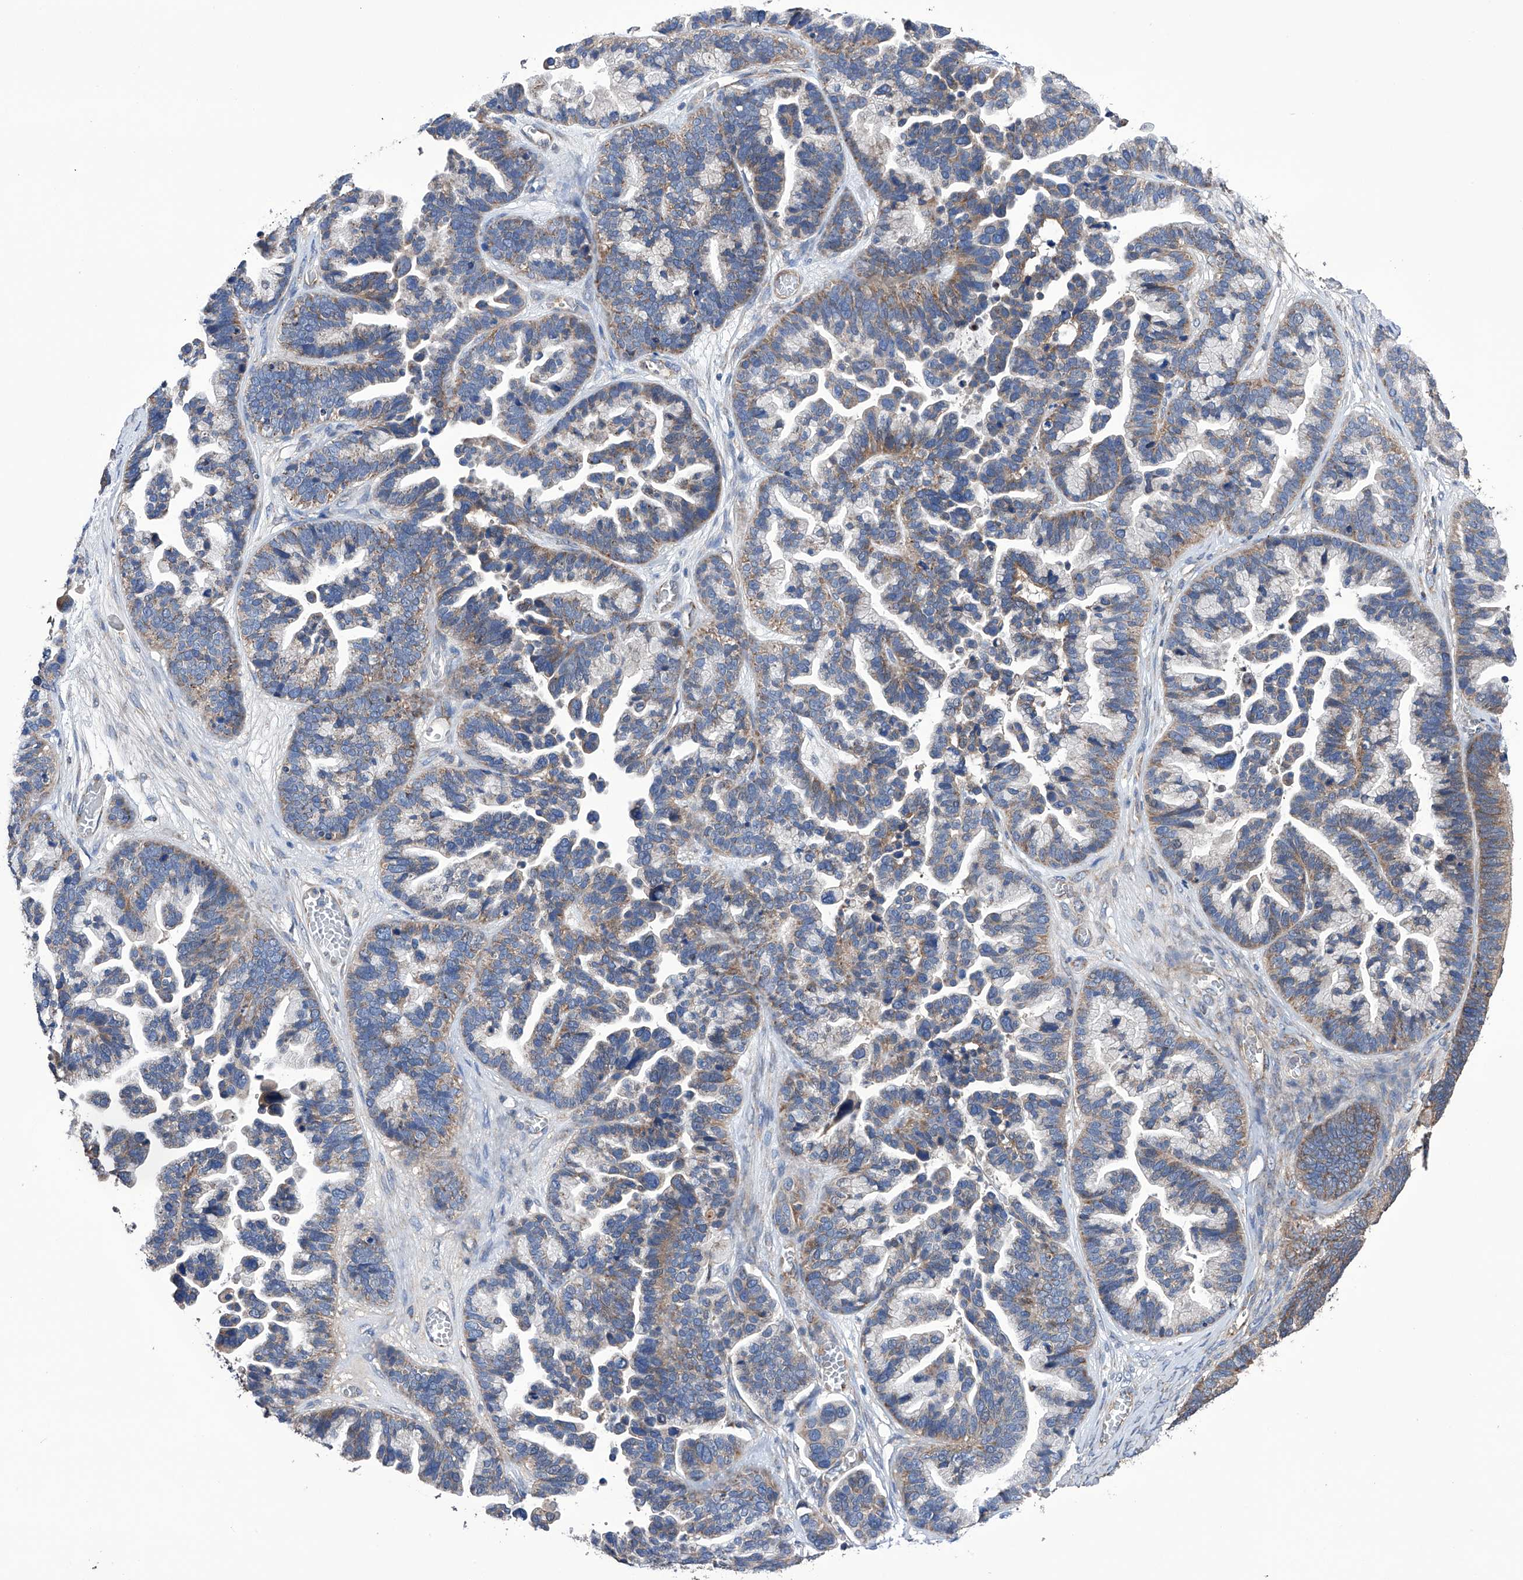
{"staining": {"intensity": "moderate", "quantity": "25%-75%", "location": "cytoplasmic/membranous"}, "tissue": "ovarian cancer", "cell_type": "Tumor cells", "image_type": "cancer", "snomed": [{"axis": "morphology", "description": "Cystadenocarcinoma, serous, NOS"}, {"axis": "topography", "description": "Ovary"}], "caption": "Tumor cells exhibit medium levels of moderate cytoplasmic/membranous staining in about 25%-75% of cells in human ovarian serous cystadenocarcinoma.", "gene": "EFCAB2", "patient": {"sex": "female", "age": 56}}